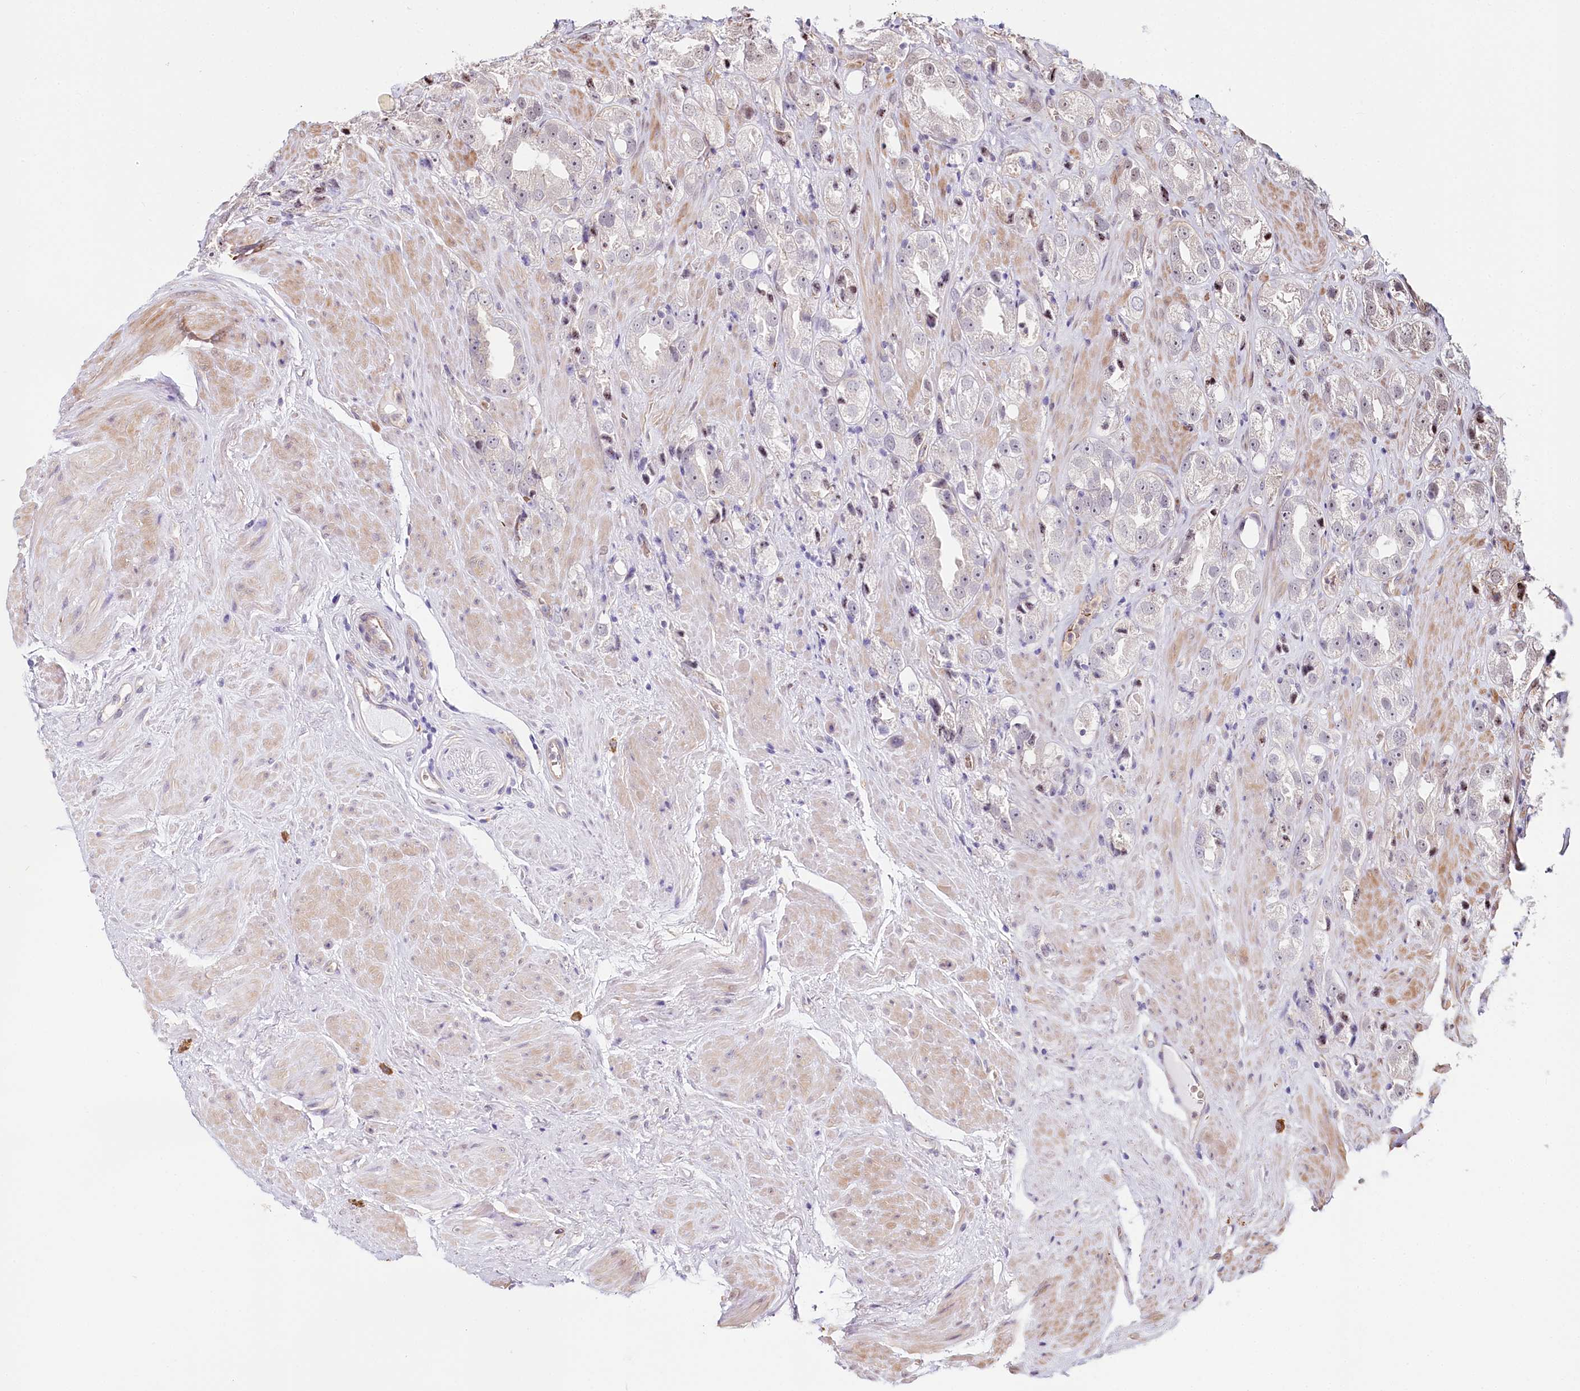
{"staining": {"intensity": "negative", "quantity": "none", "location": "none"}, "tissue": "prostate cancer", "cell_type": "Tumor cells", "image_type": "cancer", "snomed": [{"axis": "morphology", "description": "Adenocarcinoma, NOS"}, {"axis": "topography", "description": "Prostate"}], "caption": "IHC of human prostate adenocarcinoma displays no expression in tumor cells. (DAB immunohistochemistry, high magnification).", "gene": "TUBGCP2", "patient": {"sex": "male", "age": 79}}